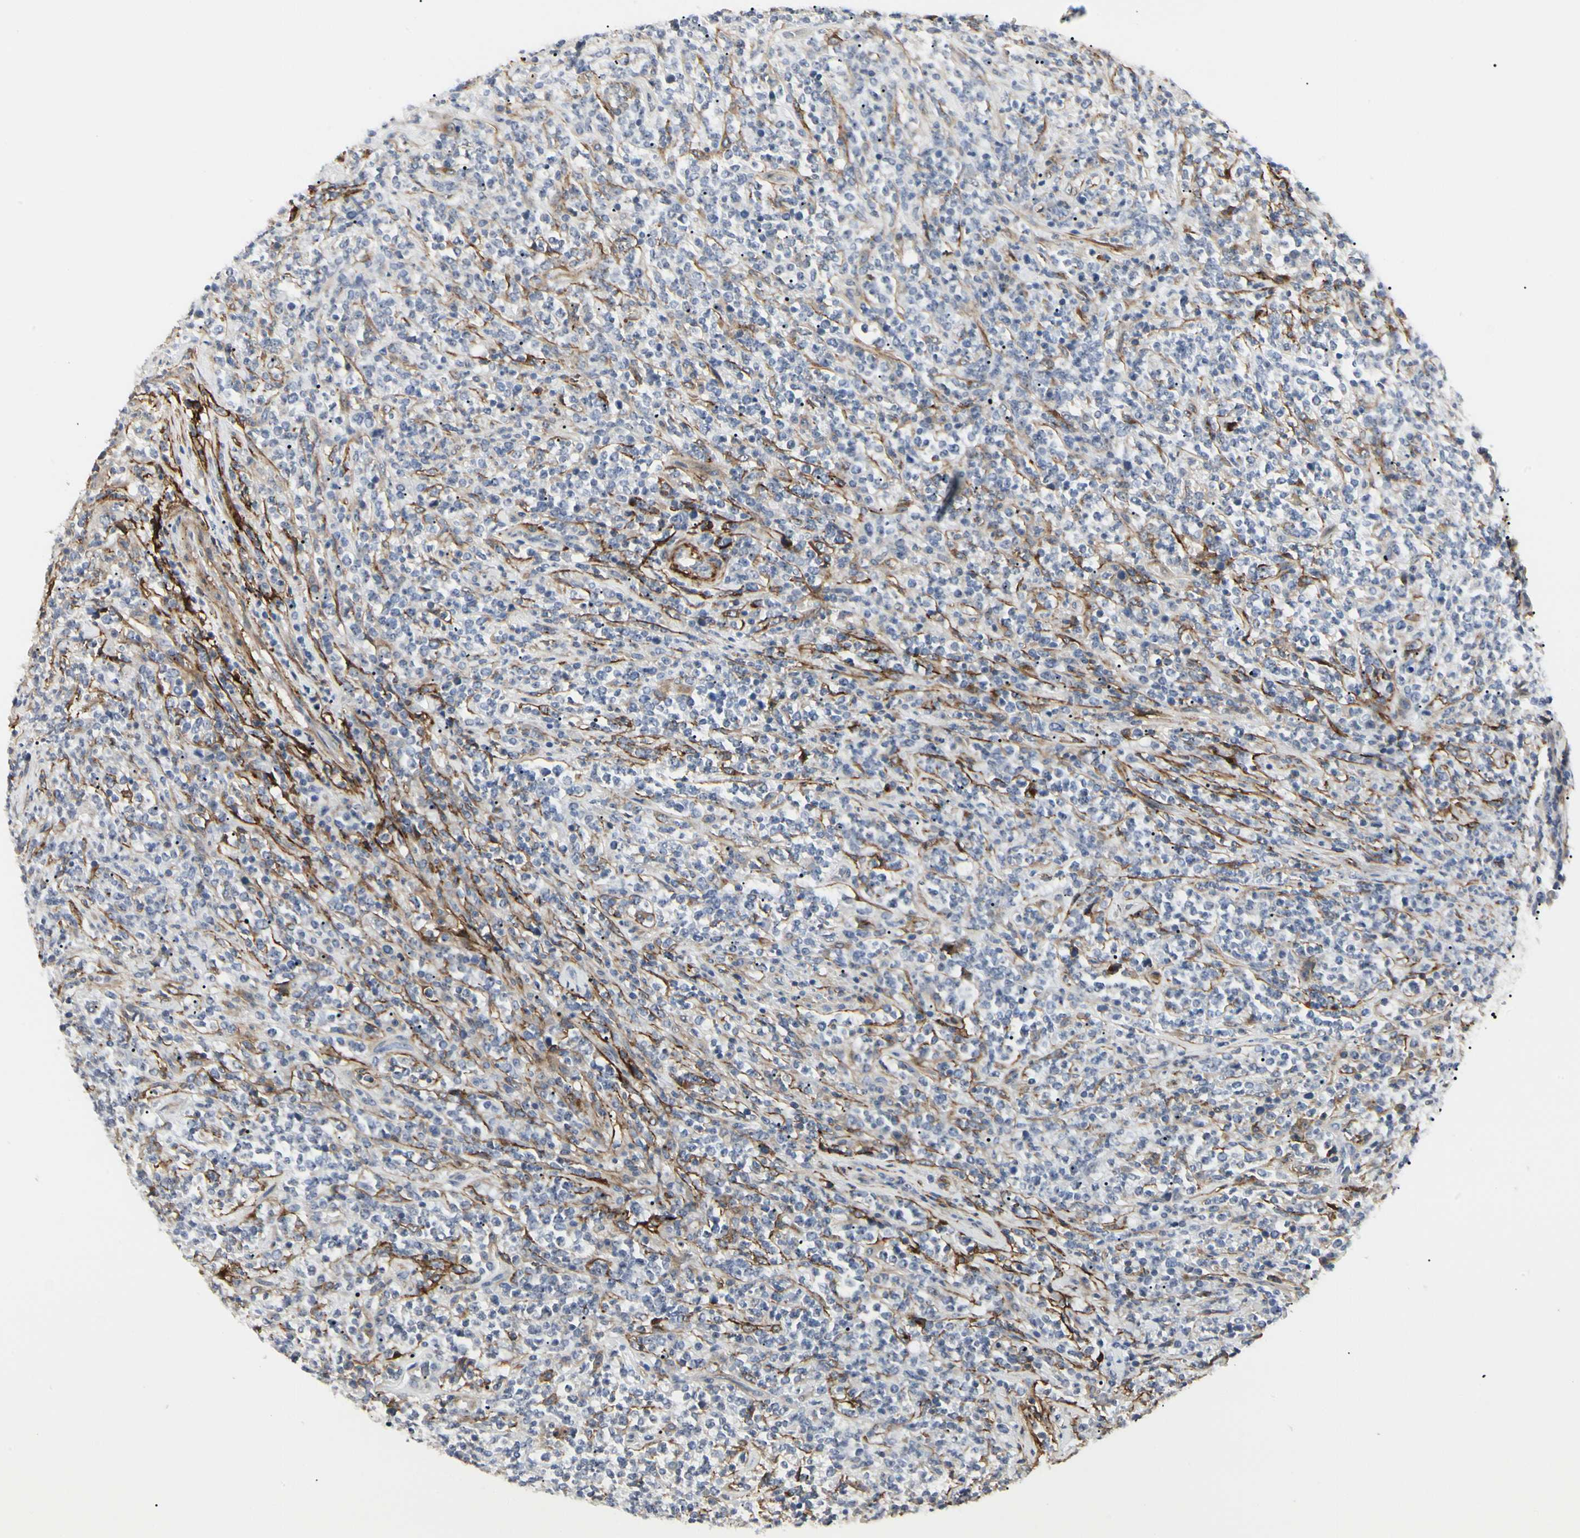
{"staining": {"intensity": "negative", "quantity": "none", "location": "none"}, "tissue": "lymphoma", "cell_type": "Tumor cells", "image_type": "cancer", "snomed": [{"axis": "morphology", "description": "Malignant lymphoma, non-Hodgkin's type, High grade"}, {"axis": "topography", "description": "Soft tissue"}], "caption": "This is a micrograph of immunohistochemistry staining of malignant lymphoma, non-Hodgkin's type (high-grade), which shows no staining in tumor cells.", "gene": "GGT5", "patient": {"sex": "male", "age": 18}}